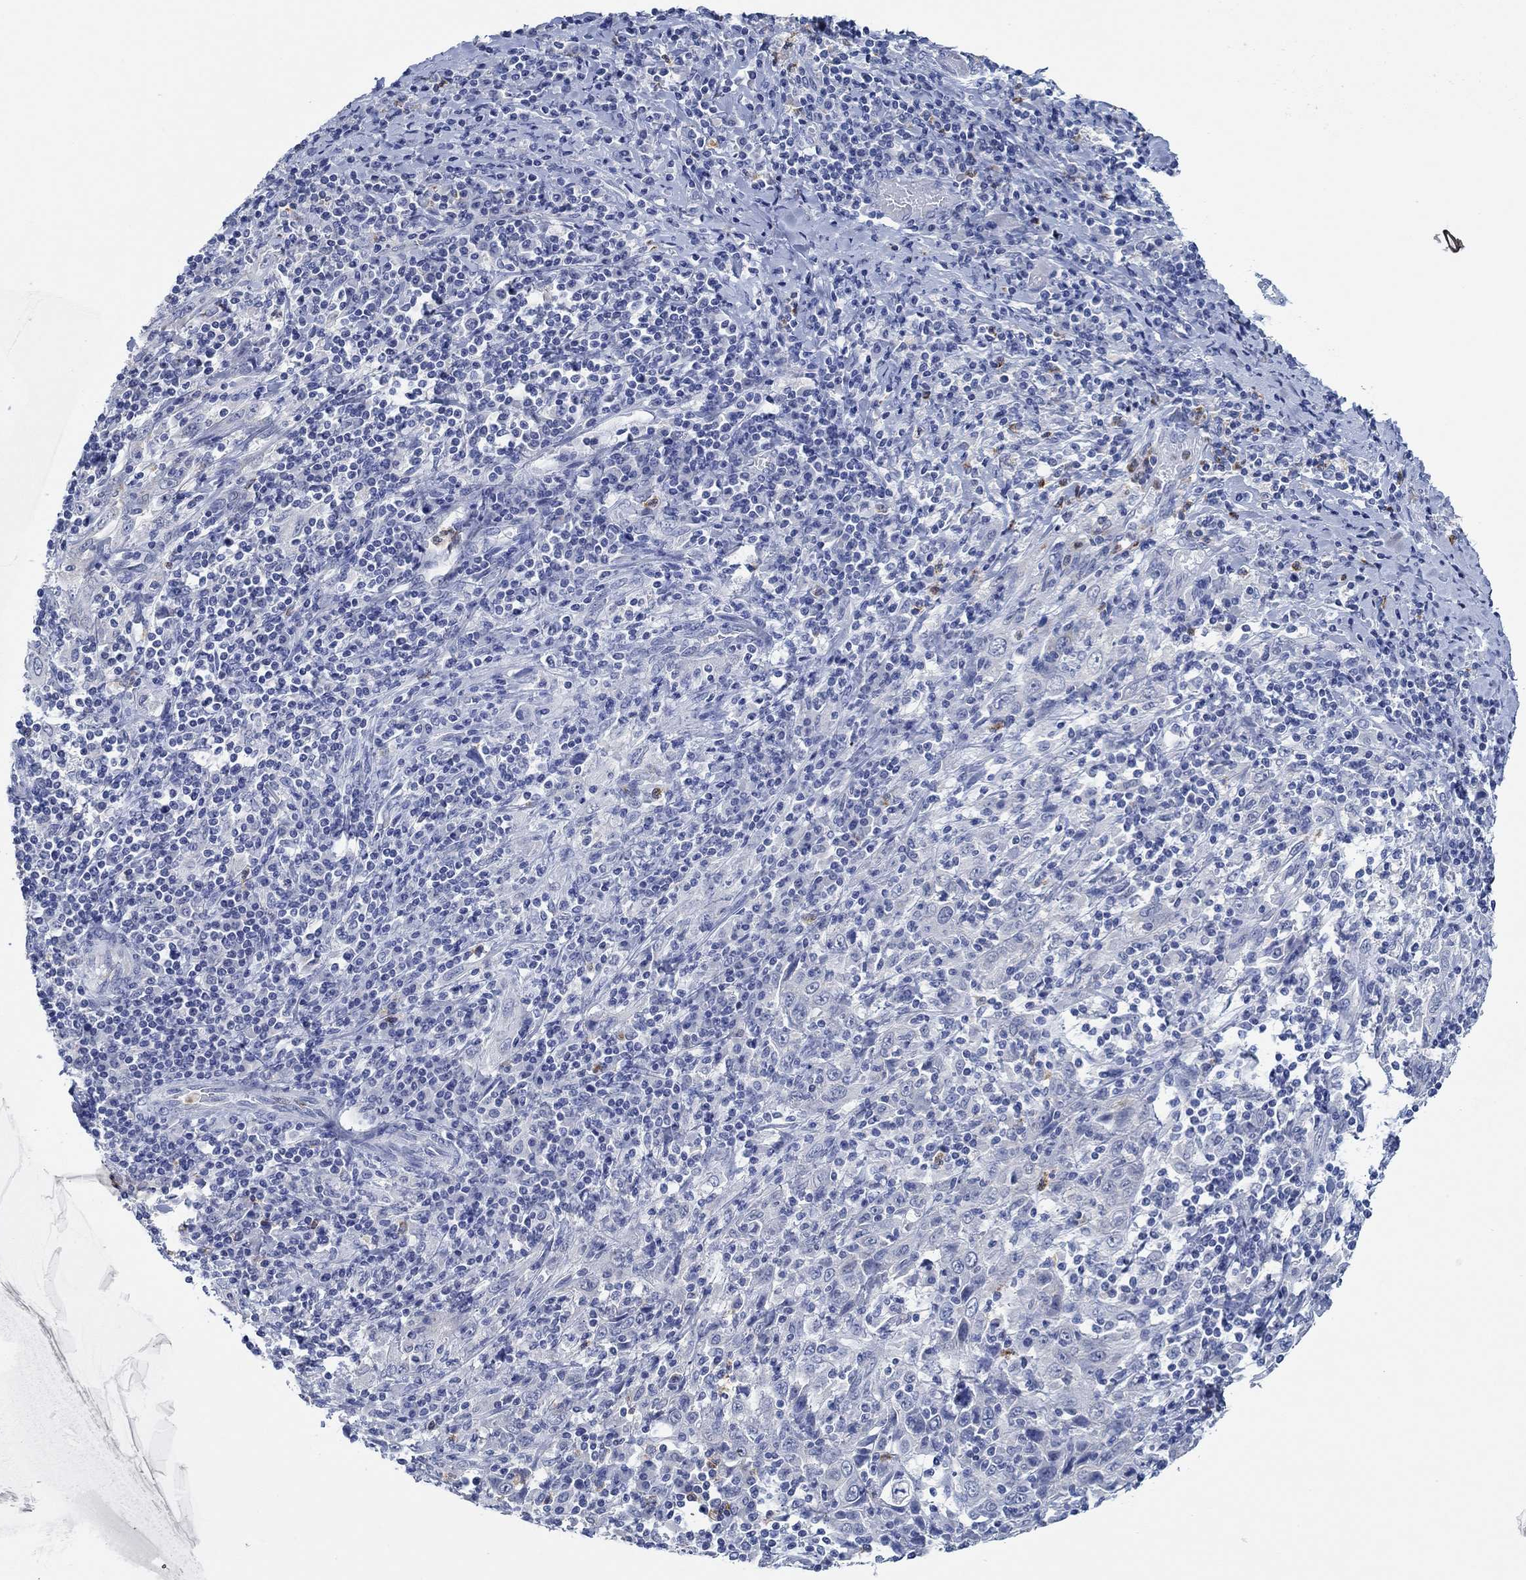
{"staining": {"intensity": "negative", "quantity": "none", "location": "none"}, "tissue": "cervical cancer", "cell_type": "Tumor cells", "image_type": "cancer", "snomed": [{"axis": "morphology", "description": "Squamous cell carcinoma, NOS"}, {"axis": "topography", "description": "Cervix"}], "caption": "Tumor cells are negative for protein expression in human cervical cancer.", "gene": "ZNF671", "patient": {"sex": "female", "age": 46}}